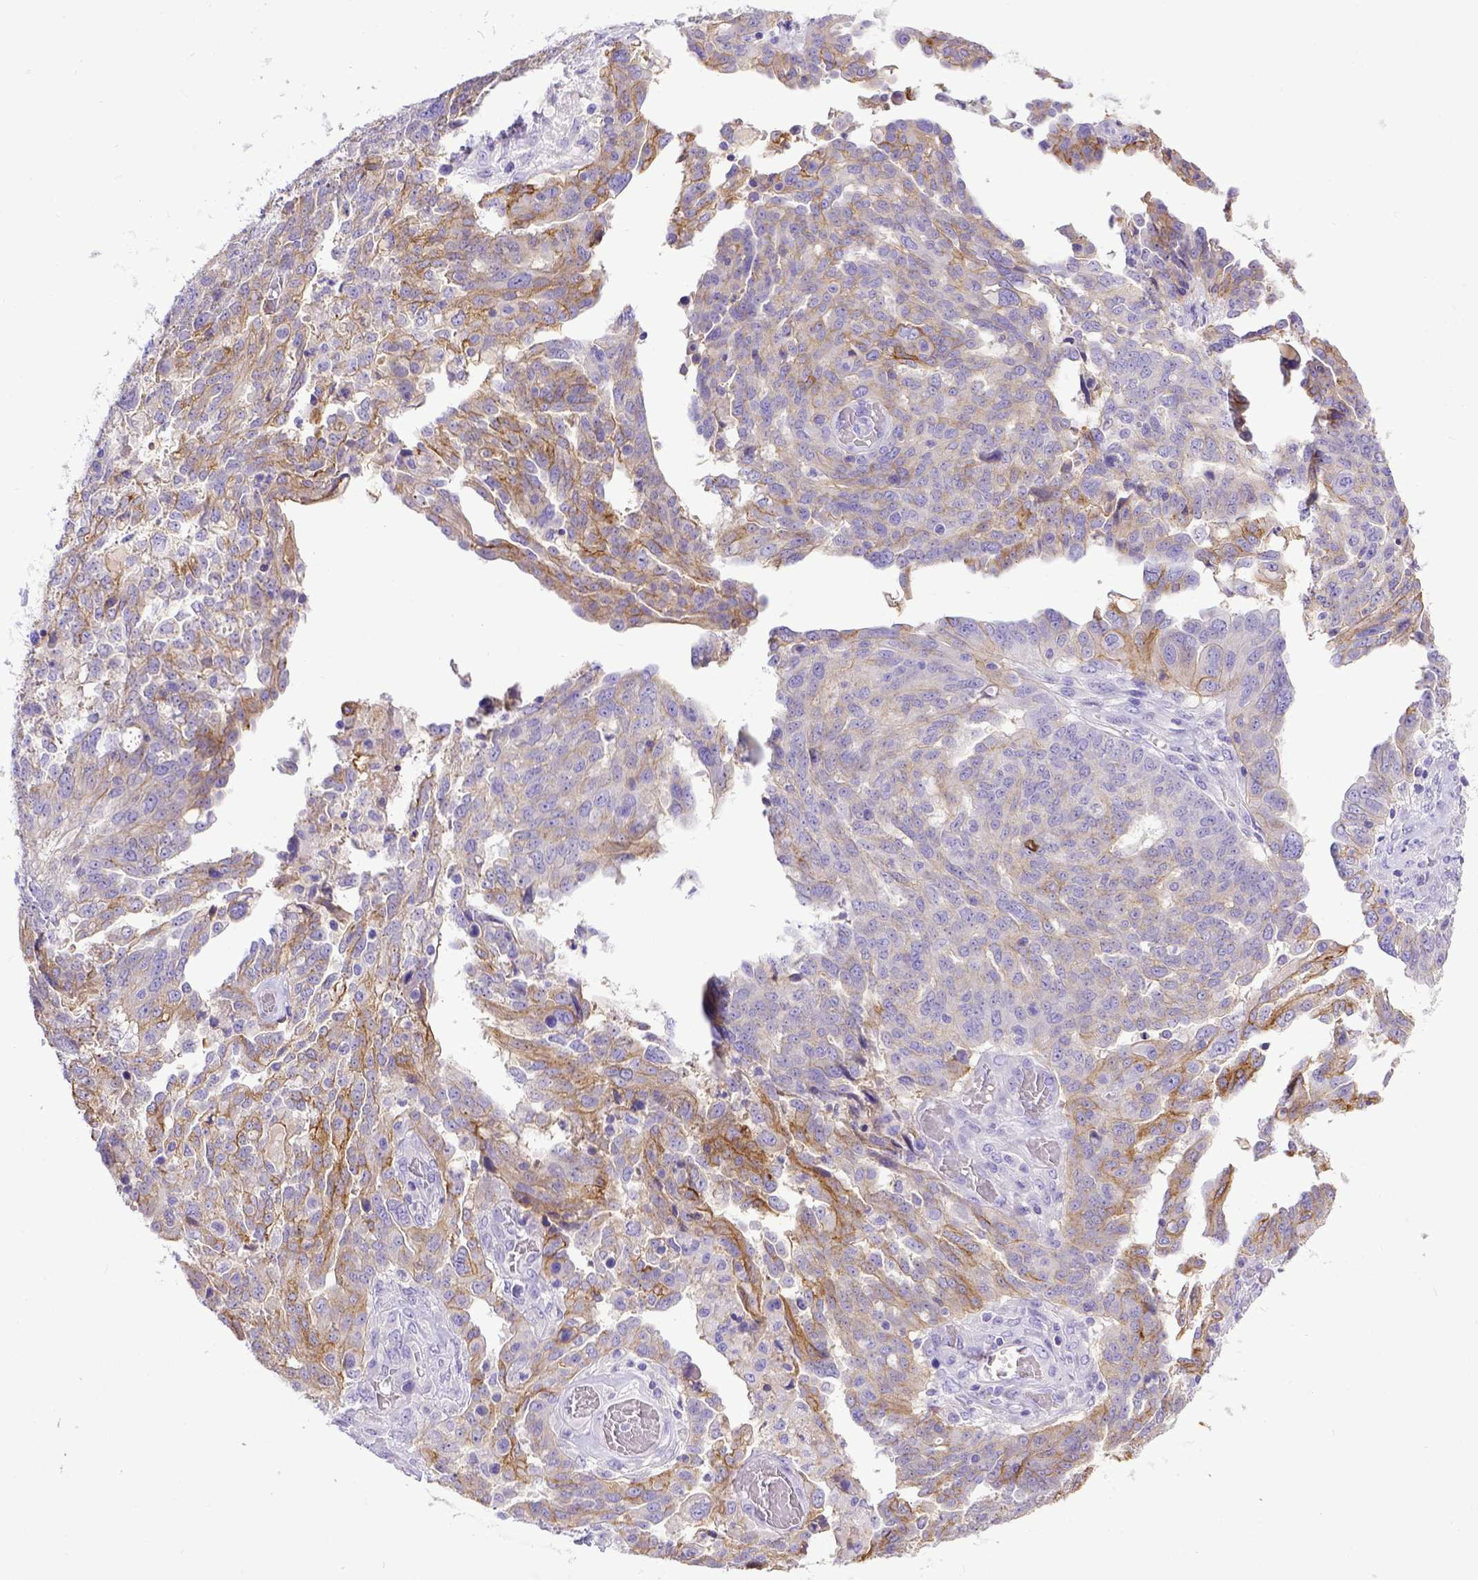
{"staining": {"intensity": "moderate", "quantity": "<25%", "location": "cytoplasmic/membranous"}, "tissue": "ovarian cancer", "cell_type": "Tumor cells", "image_type": "cancer", "snomed": [{"axis": "morphology", "description": "Cystadenocarcinoma, serous, NOS"}, {"axis": "topography", "description": "Ovary"}], "caption": "Immunohistochemical staining of ovarian serous cystadenocarcinoma displays moderate cytoplasmic/membranous protein positivity in approximately <25% of tumor cells.", "gene": "BTN1A1", "patient": {"sex": "female", "age": 67}}